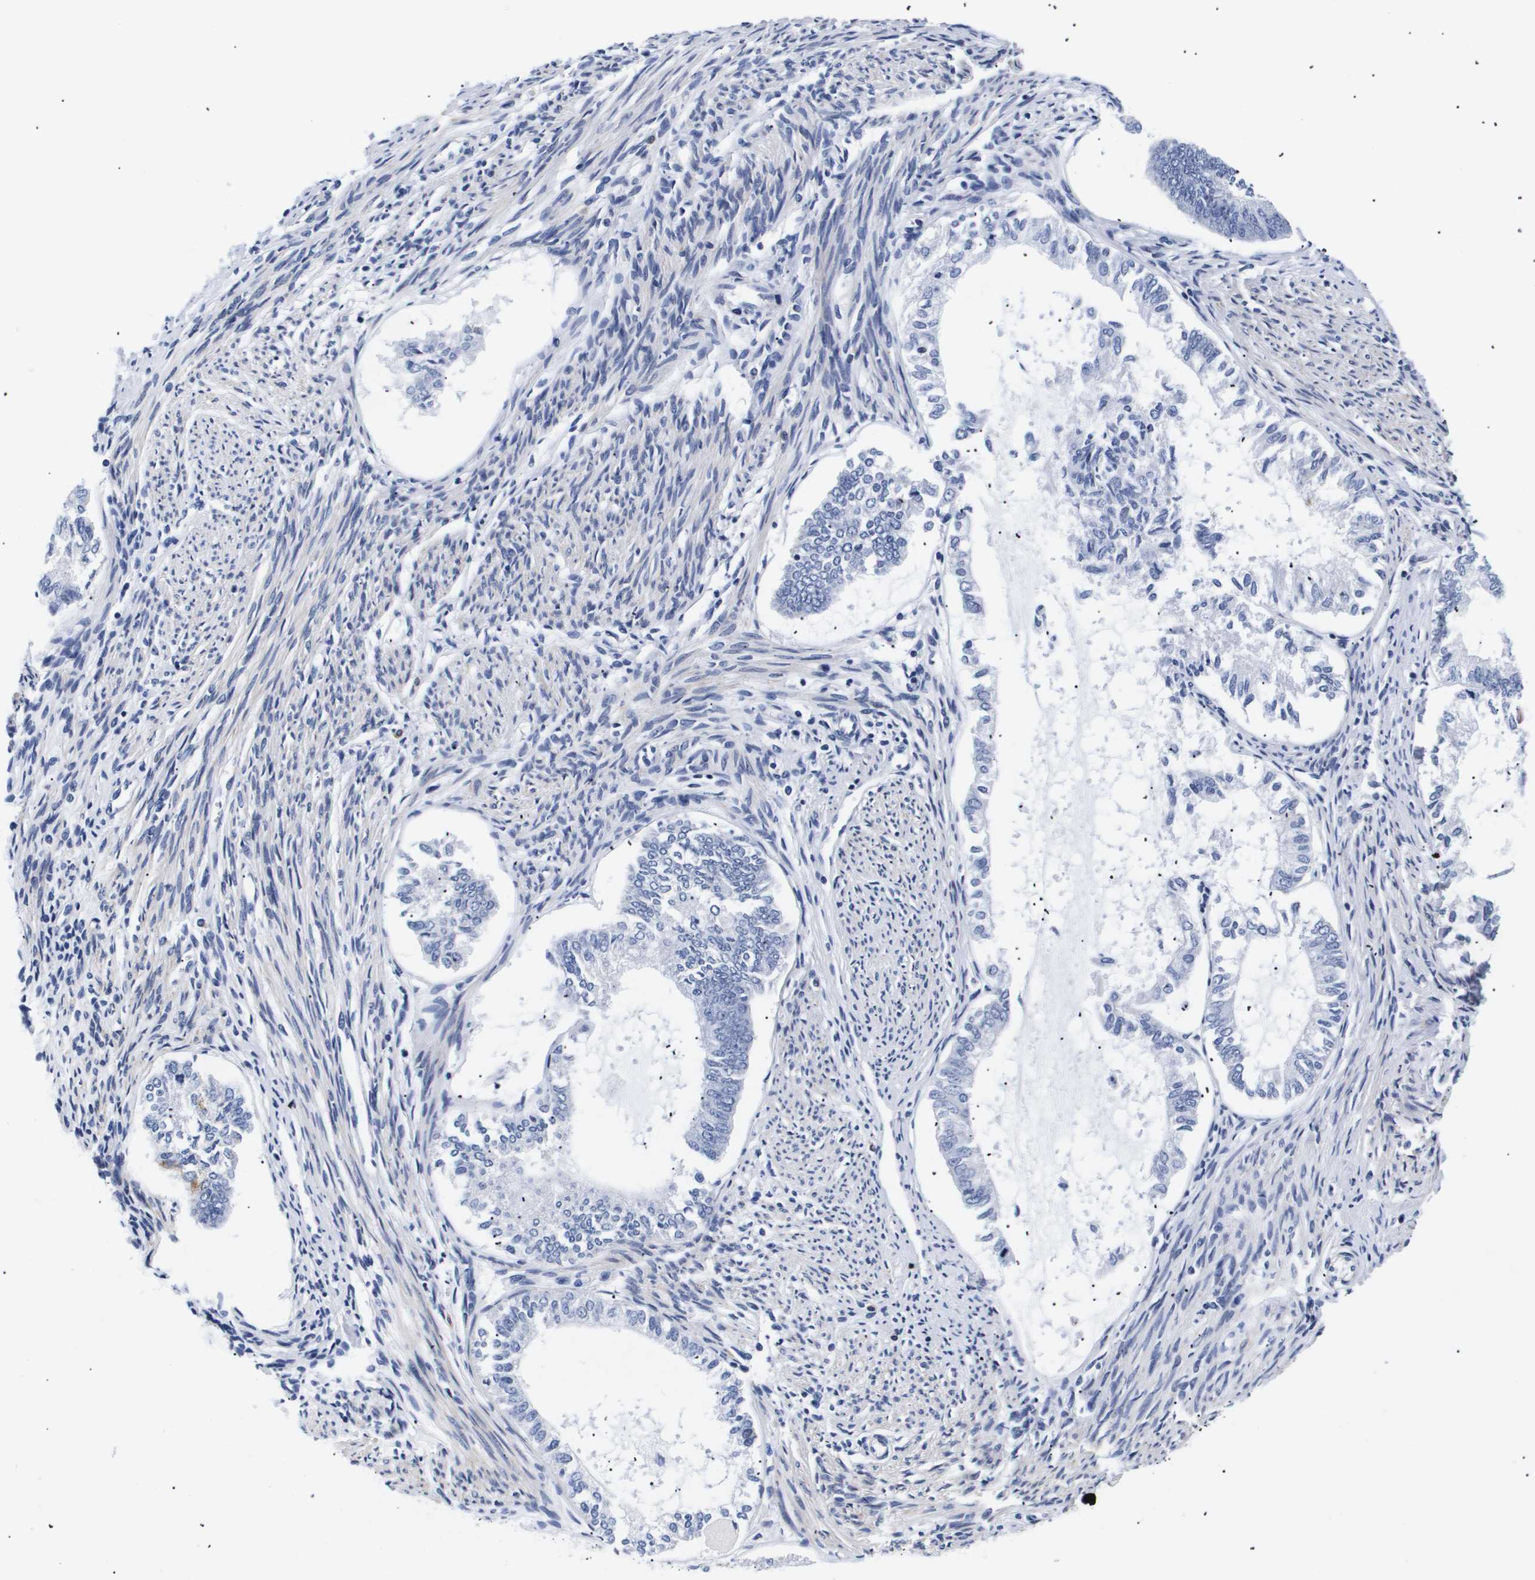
{"staining": {"intensity": "negative", "quantity": "none", "location": "none"}, "tissue": "endometrial cancer", "cell_type": "Tumor cells", "image_type": "cancer", "snomed": [{"axis": "morphology", "description": "Adenocarcinoma, NOS"}, {"axis": "topography", "description": "Endometrium"}], "caption": "Tumor cells are negative for brown protein staining in endometrial adenocarcinoma.", "gene": "SHD", "patient": {"sex": "female", "age": 86}}